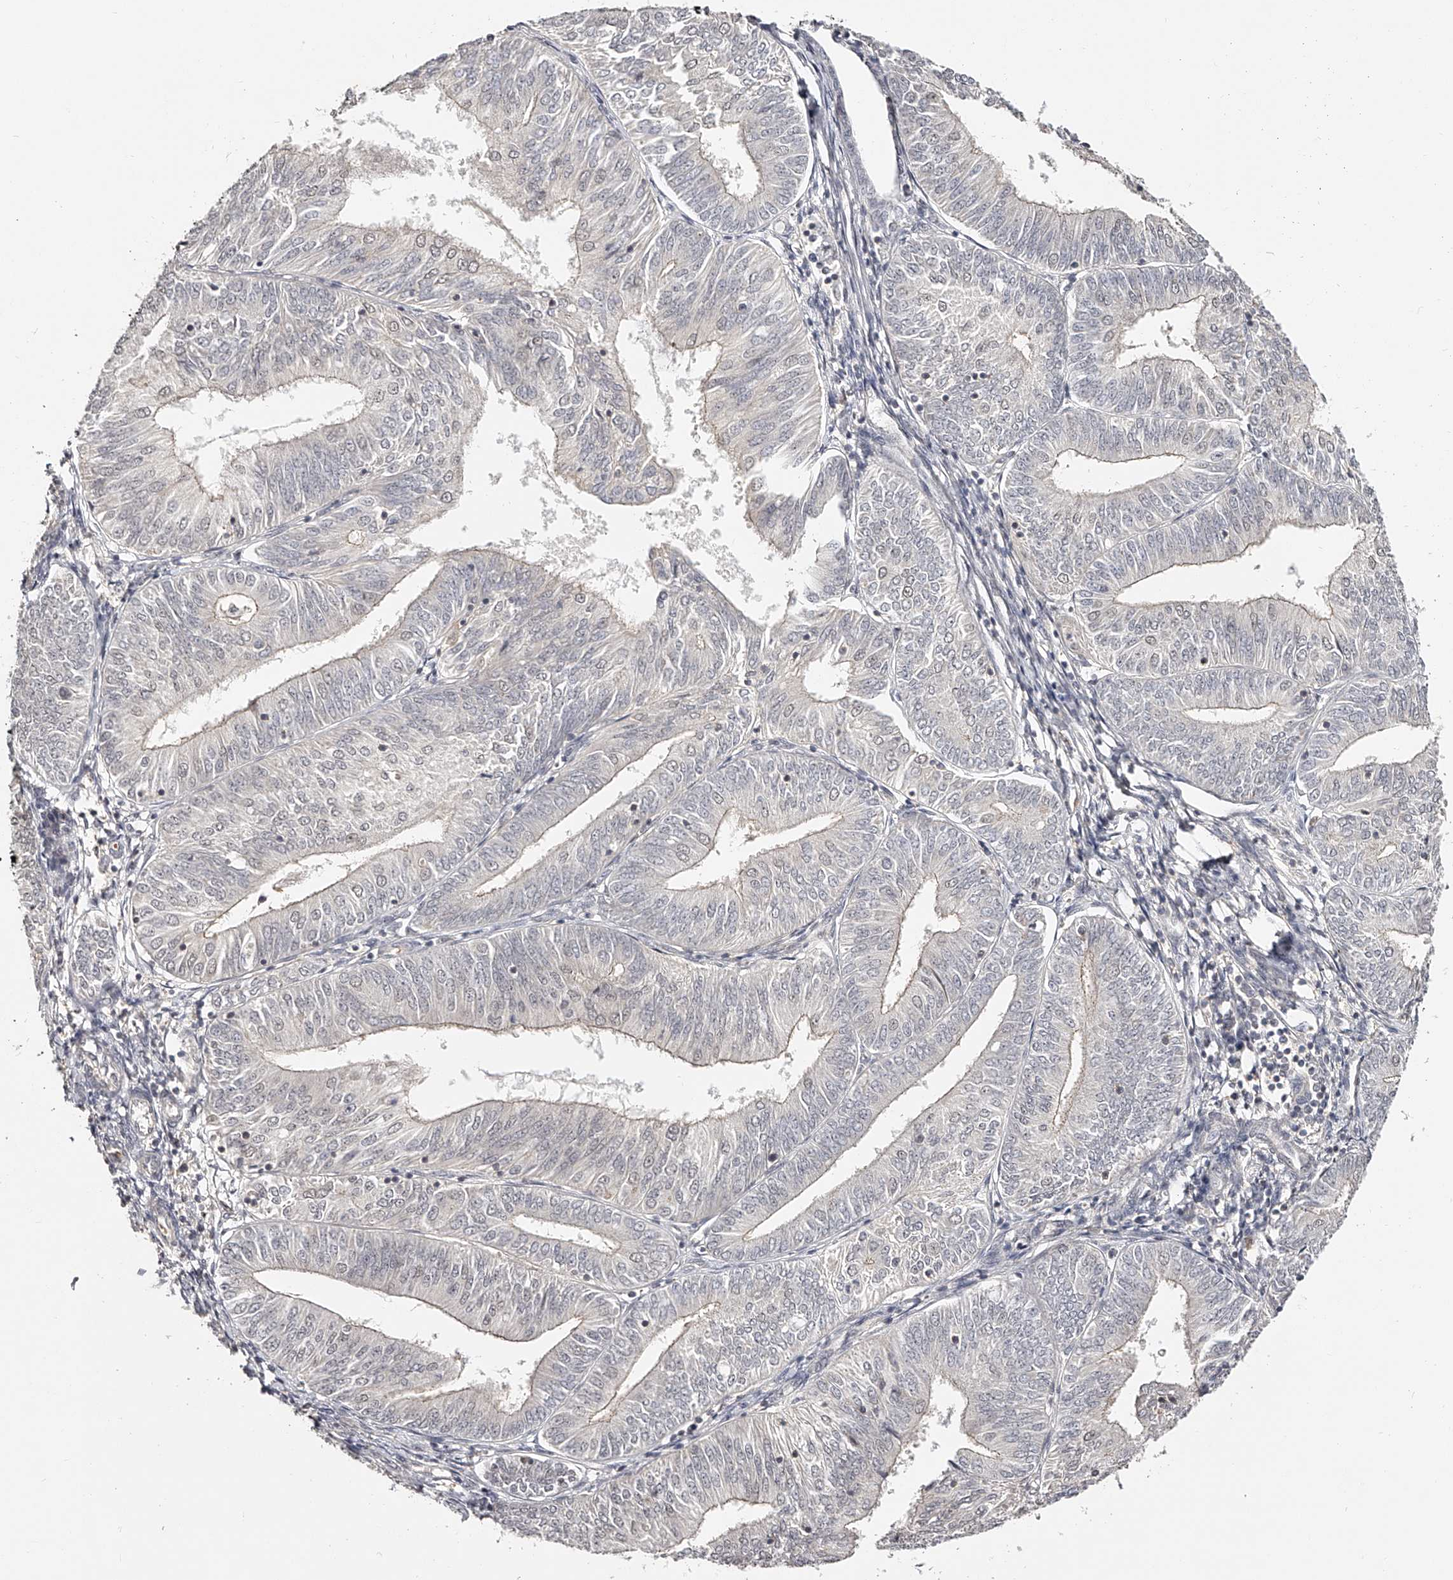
{"staining": {"intensity": "weak", "quantity": "<25%", "location": "cytoplasmic/membranous"}, "tissue": "endometrial cancer", "cell_type": "Tumor cells", "image_type": "cancer", "snomed": [{"axis": "morphology", "description": "Adenocarcinoma, NOS"}, {"axis": "topography", "description": "Endometrium"}], "caption": "The image displays no significant expression in tumor cells of endometrial adenocarcinoma. (DAB IHC with hematoxylin counter stain).", "gene": "ZNF789", "patient": {"sex": "female", "age": 58}}